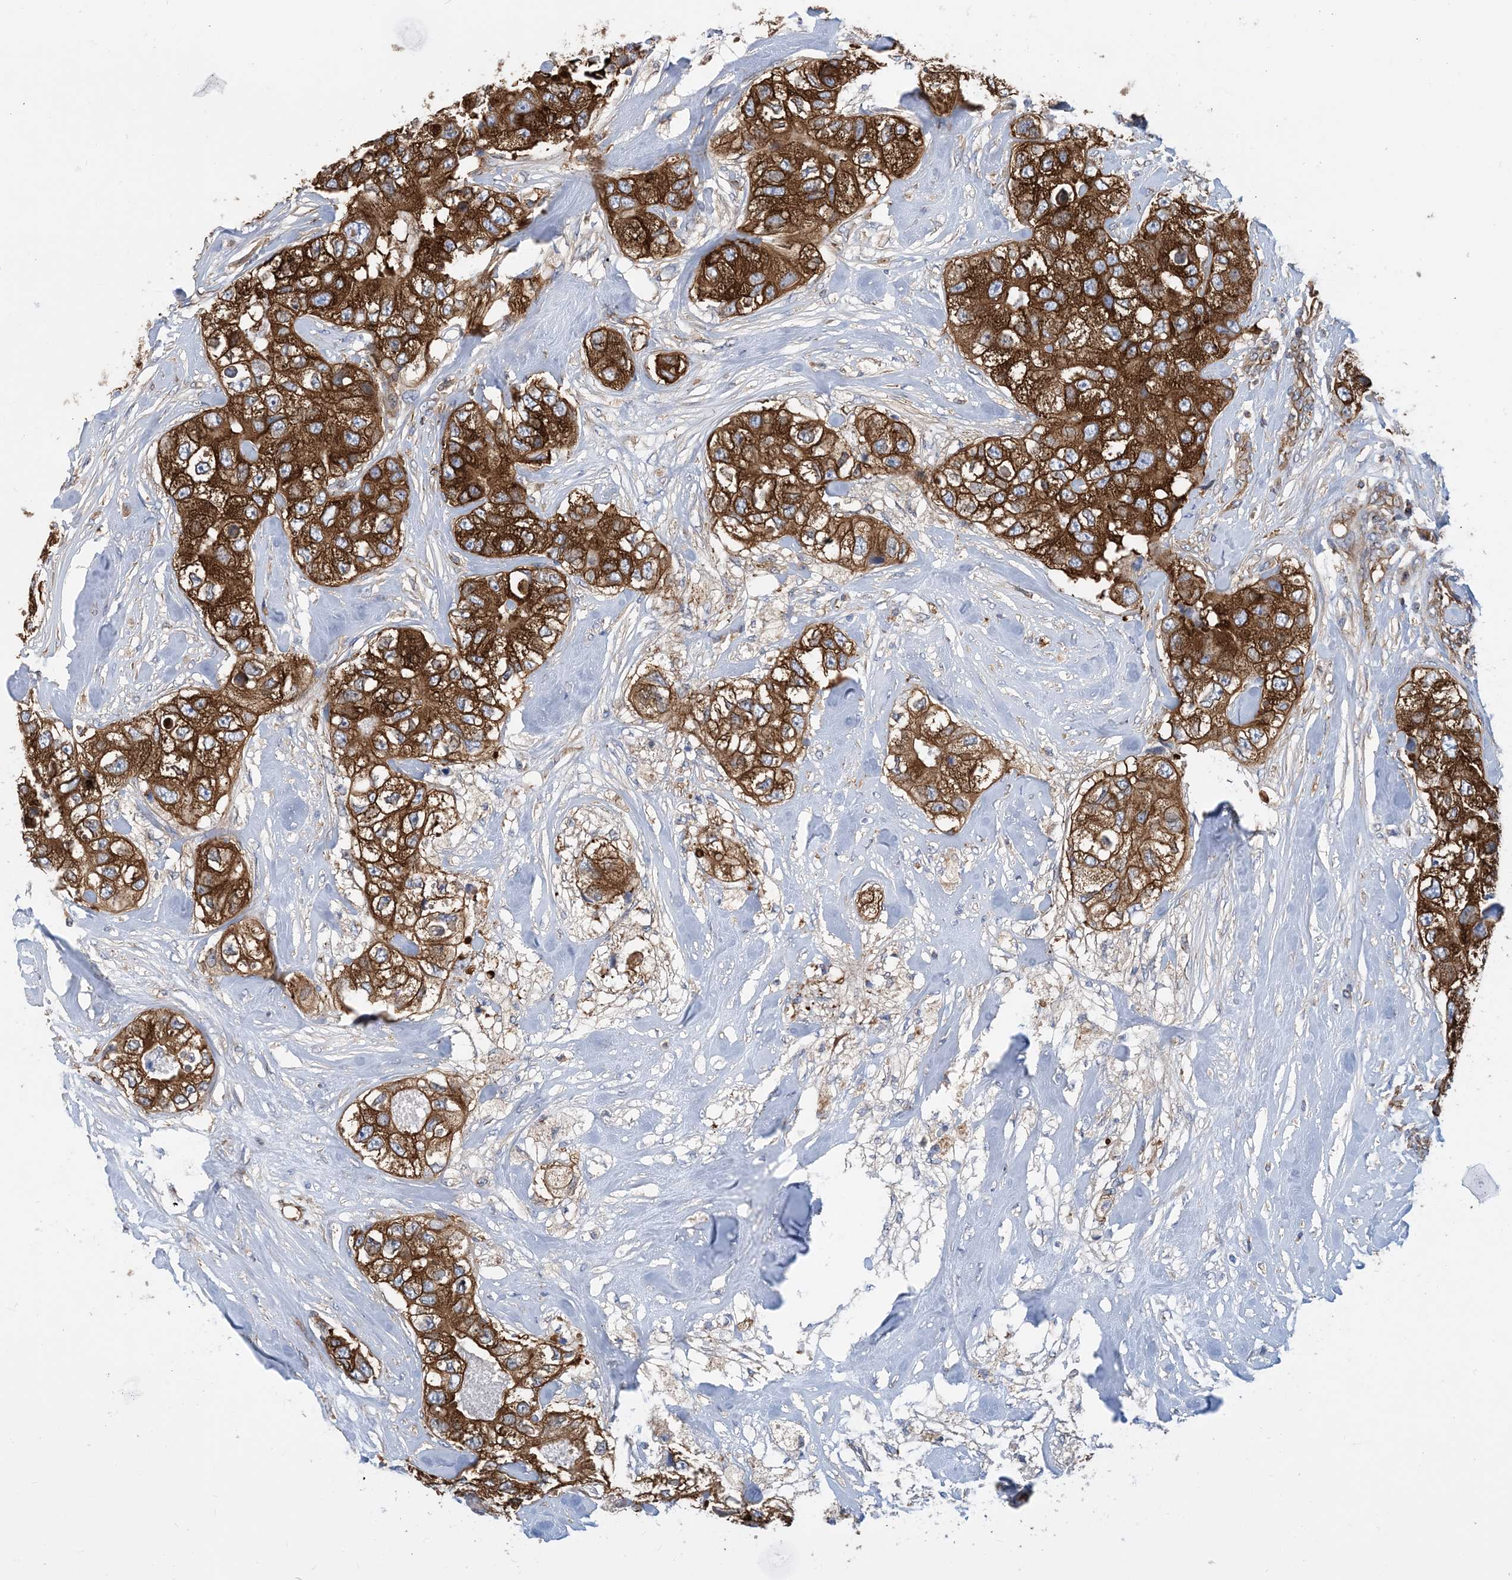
{"staining": {"intensity": "strong", "quantity": ">75%", "location": "cytoplasmic/membranous"}, "tissue": "breast cancer", "cell_type": "Tumor cells", "image_type": "cancer", "snomed": [{"axis": "morphology", "description": "Duct carcinoma"}, {"axis": "topography", "description": "Breast"}], "caption": "Human breast cancer (invasive ductal carcinoma) stained for a protein (brown) demonstrates strong cytoplasmic/membranous positive positivity in about >75% of tumor cells.", "gene": "DYNC1LI1", "patient": {"sex": "female", "age": 62}}